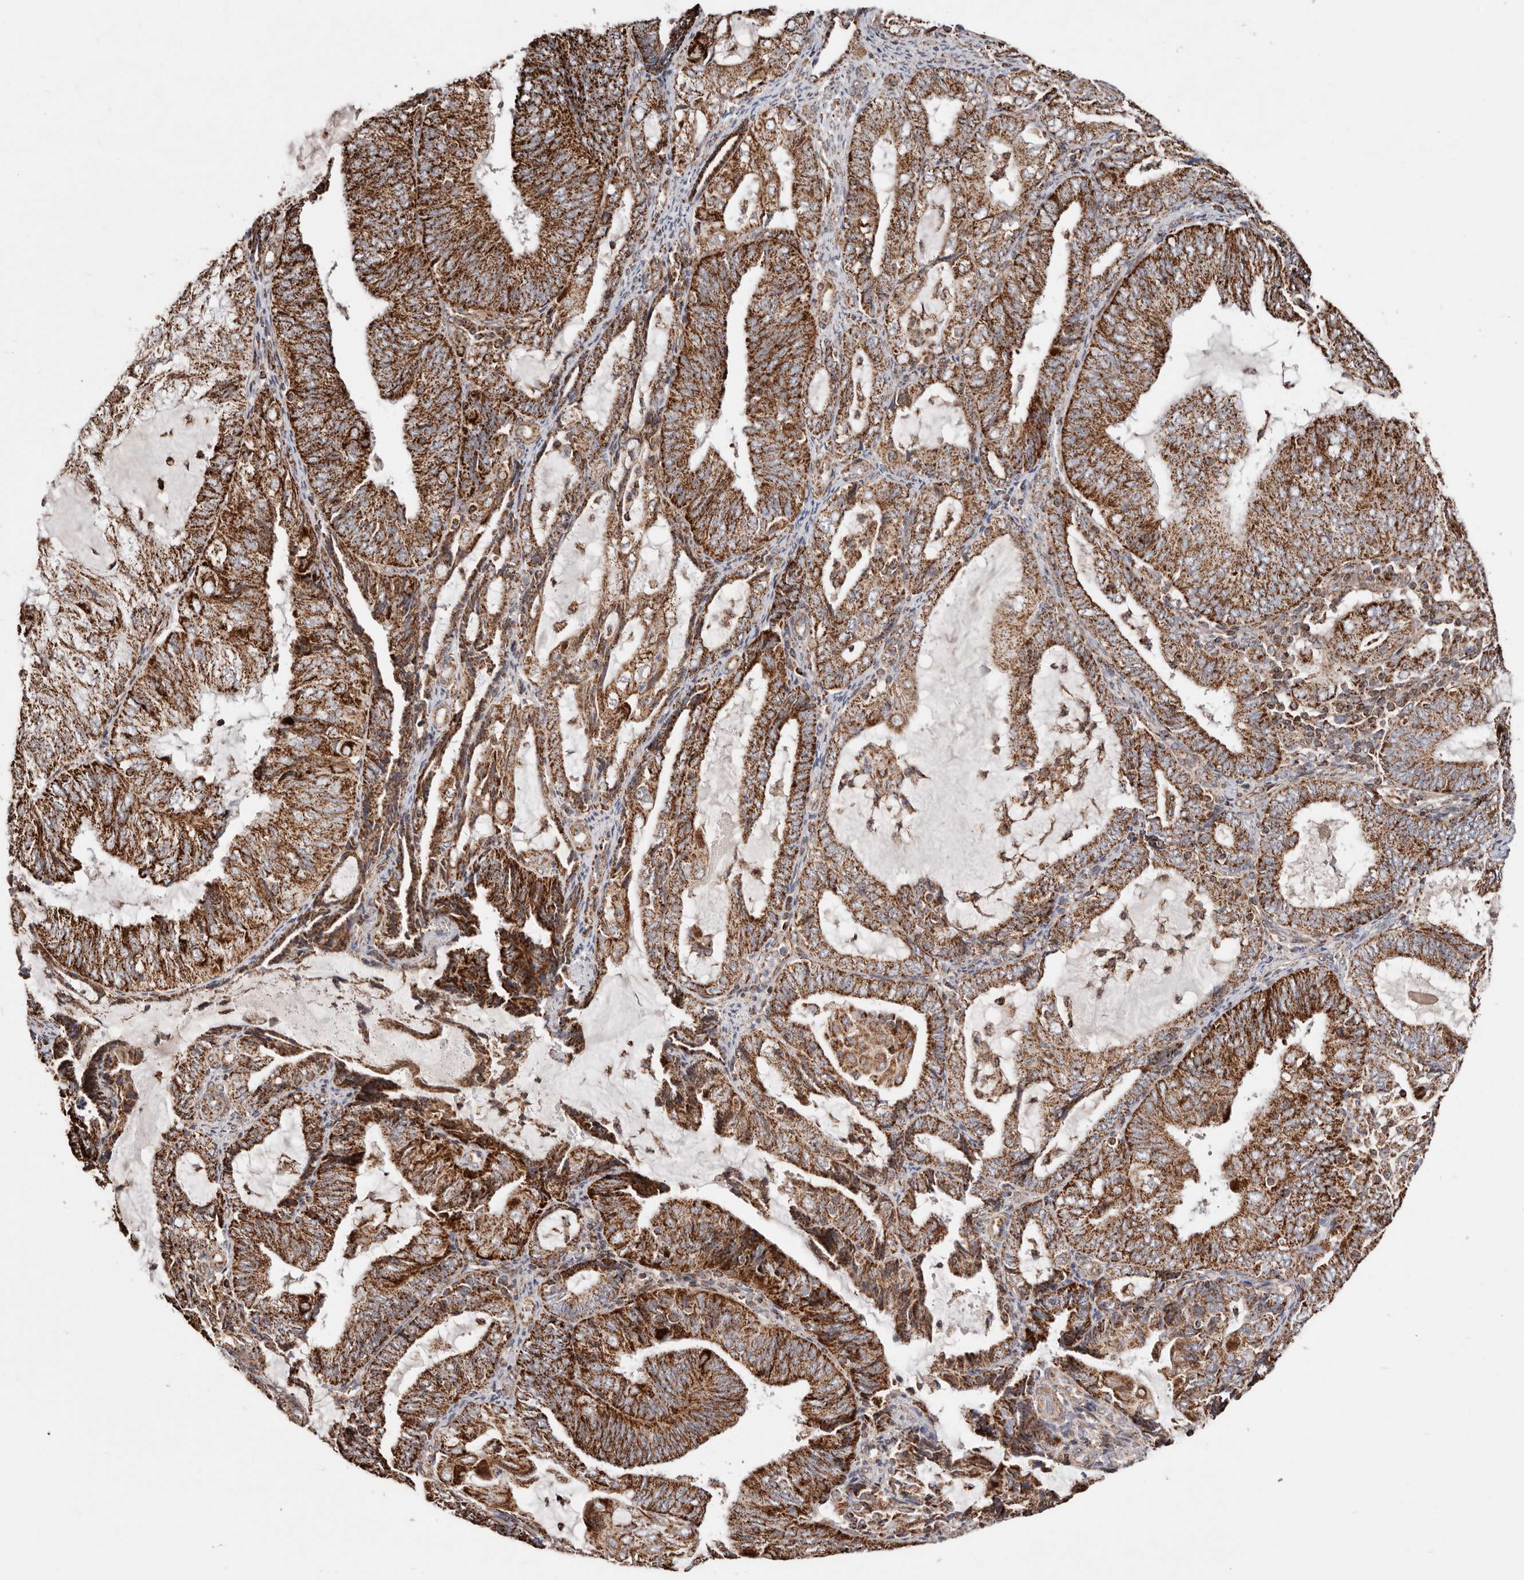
{"staining": {"intensity": "strong", "quantity": ">75%", "location": "cytoplasmic/membranous"}, "tissue": "endometrial cancer", "cell_type": "Tumor cells", "image_type": "cancer", "snomed": [{"axis": "morphology", "description": "Adenocarcinoma, NOS"}, {"axis": "topography", "description": "Endometrium"}], "caption": "Endometrial cancer (adenocarcinoma) stained with a protein marker reveals strong staining in tumor cells.", "gene": "PRKACB", "patient": {"sex": "female", "age": 81}}